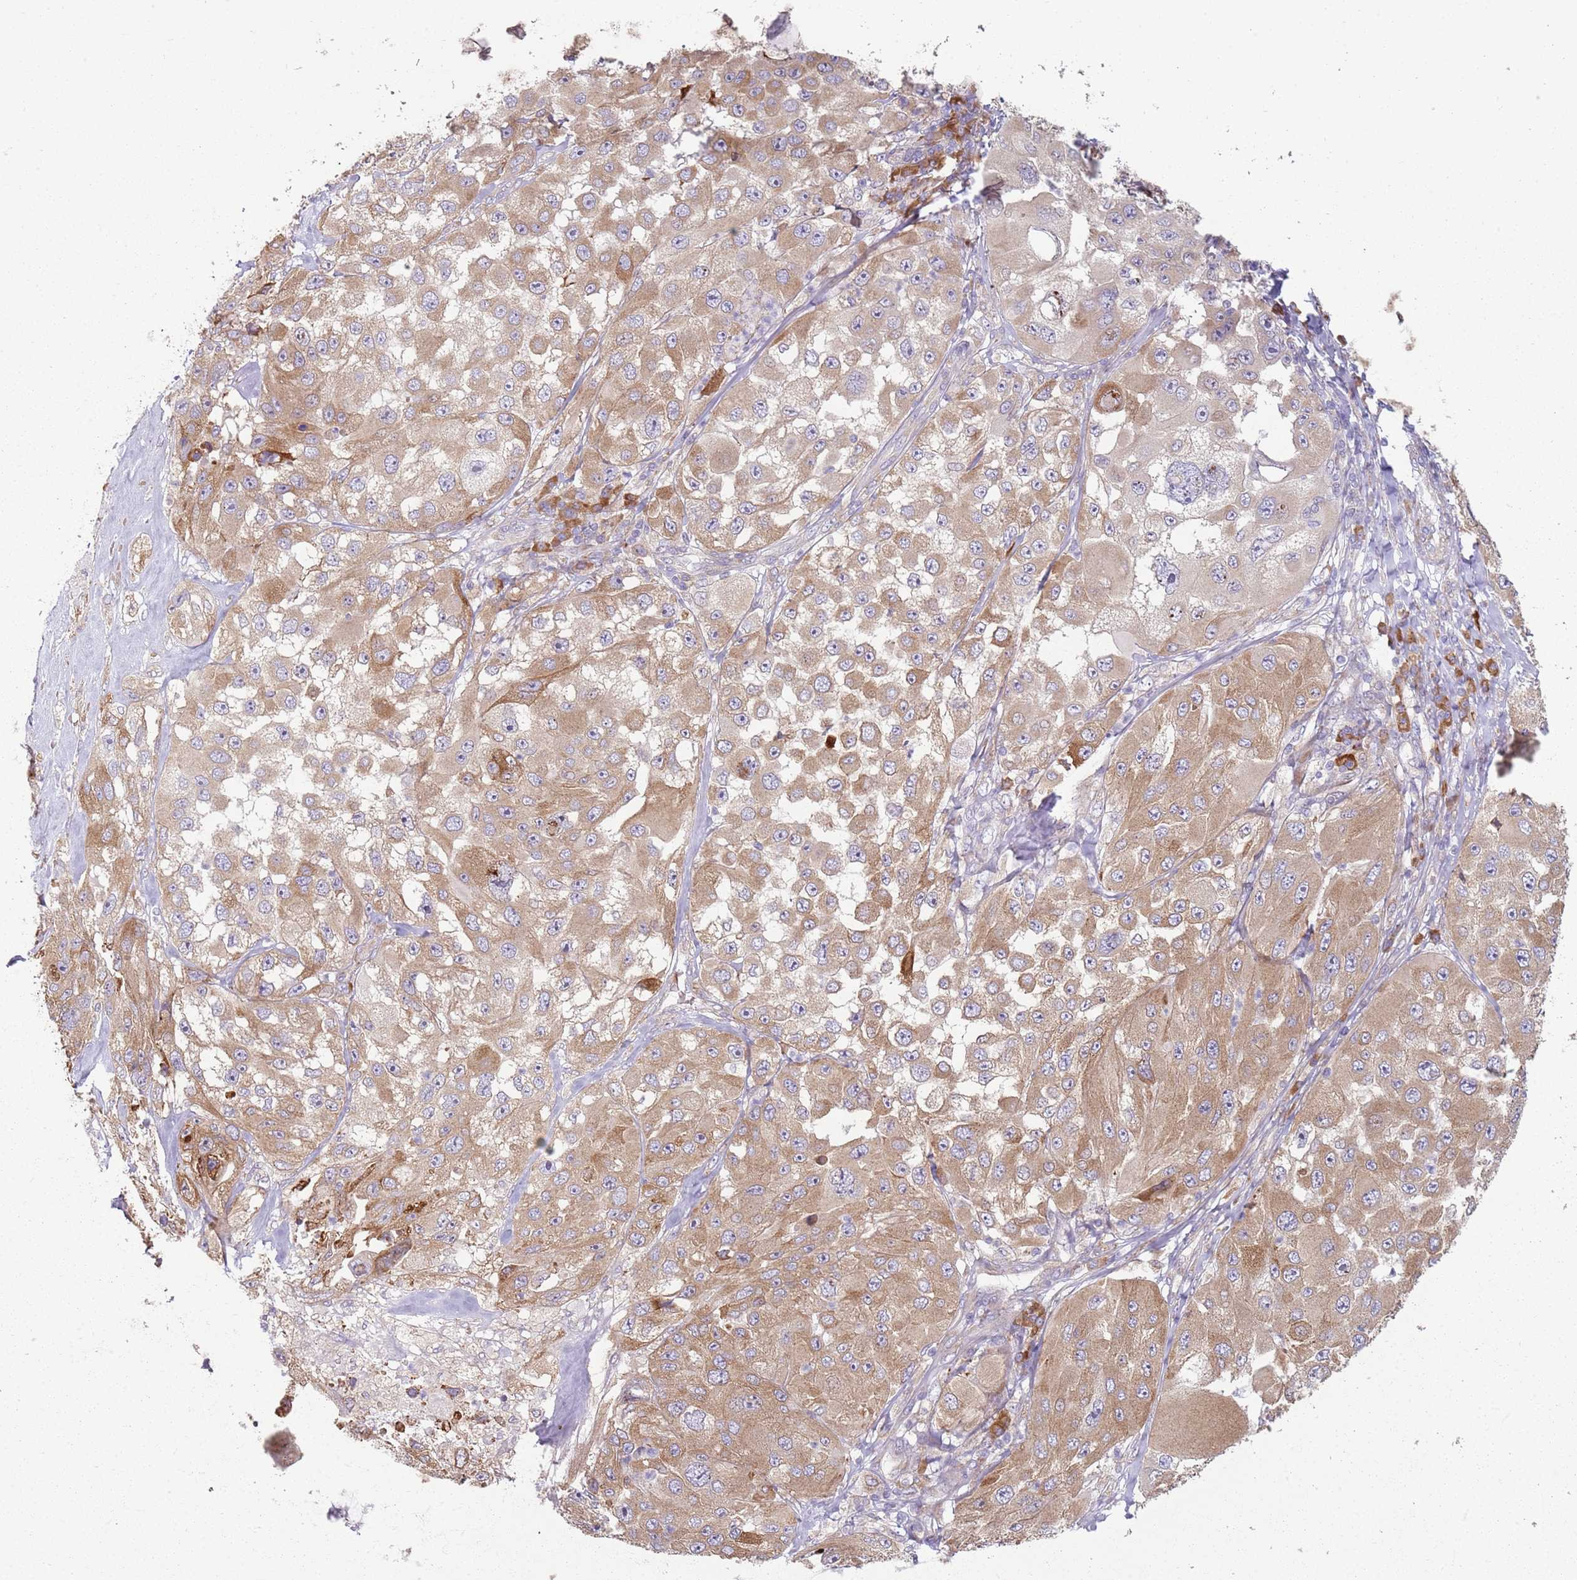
{"staining": {"intensity": "moderate", "quantity": ">75%", "location": "cytoplasmic/membranous"}, "tissue": "melanoma", "cell_type": "Tumor cells", "image_type": "cancer", "snomed": [{"axis": "morphology", "description": "Malignant melanoma, Metastatic site"}, {"axis": "topography", "description": "Lymph node"}], "caption": "Human malignant melanoma (metastatic site) stained with a protein marker reveals moderate staining in tumor cells.", "gene": "SPATA2", "patient": {"sex": "male", "age": 62}}